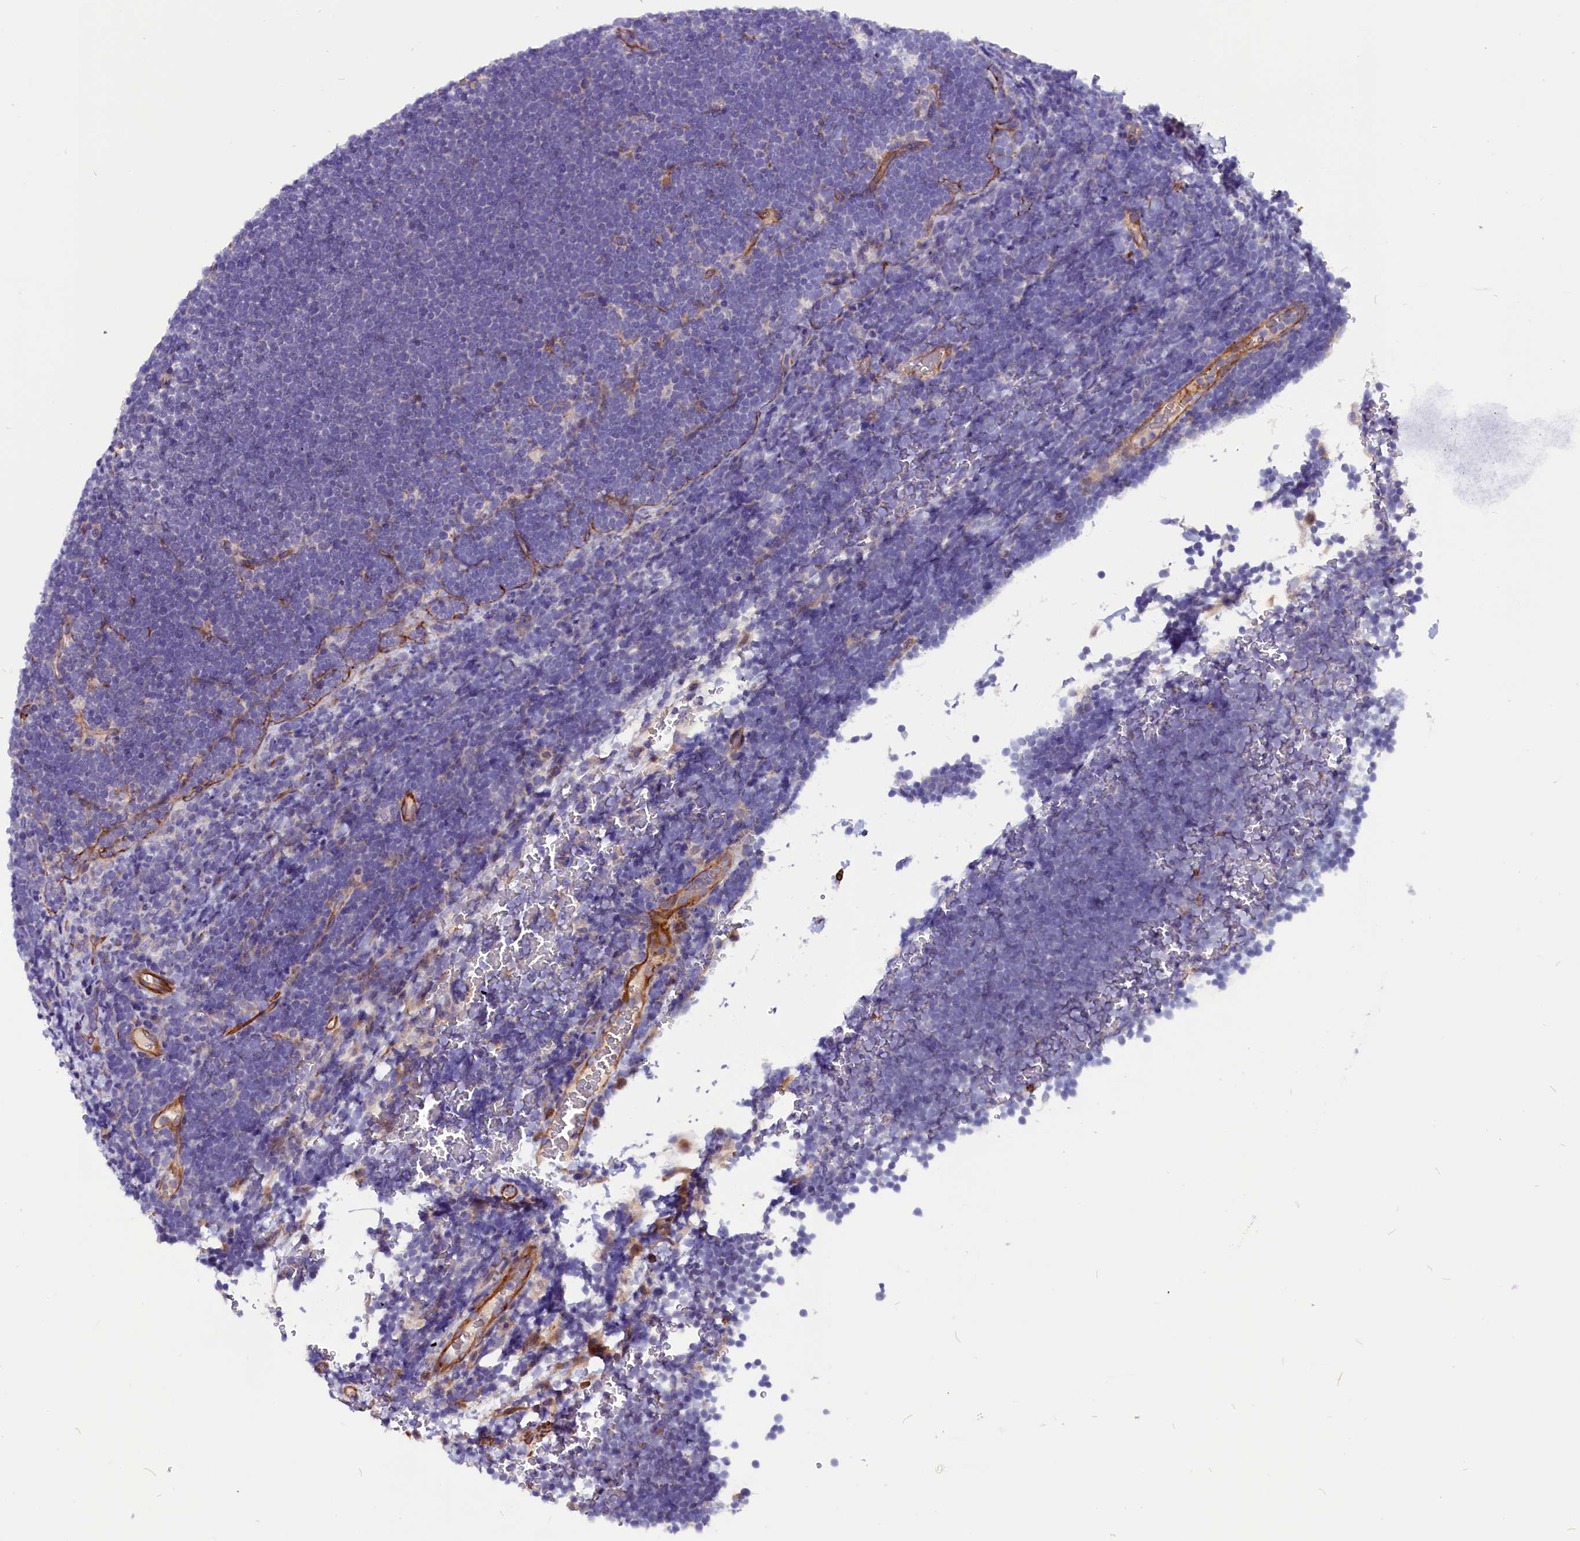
{"staining": {"intensity": "negative", "quantity": "none", "location": "none"}, "tissue": "lymphoma", "cell_type": "Tumor cells", "image_type": "cancer", "snomed": [{"axis": "morphology", "description": "Malignant lymphoma, non-Hodgkin's type, High grade"}, {"axis": "topography", "description": "Lymph node"}], "caption": "This is a image of immunohistochemistry staining of malignant lymphoma, non-Hodgkin's type (high-grade), which shows no staining in tumor cells.", "gene": "ZNF749", "patient": {"sex": "male", "age": 13}}